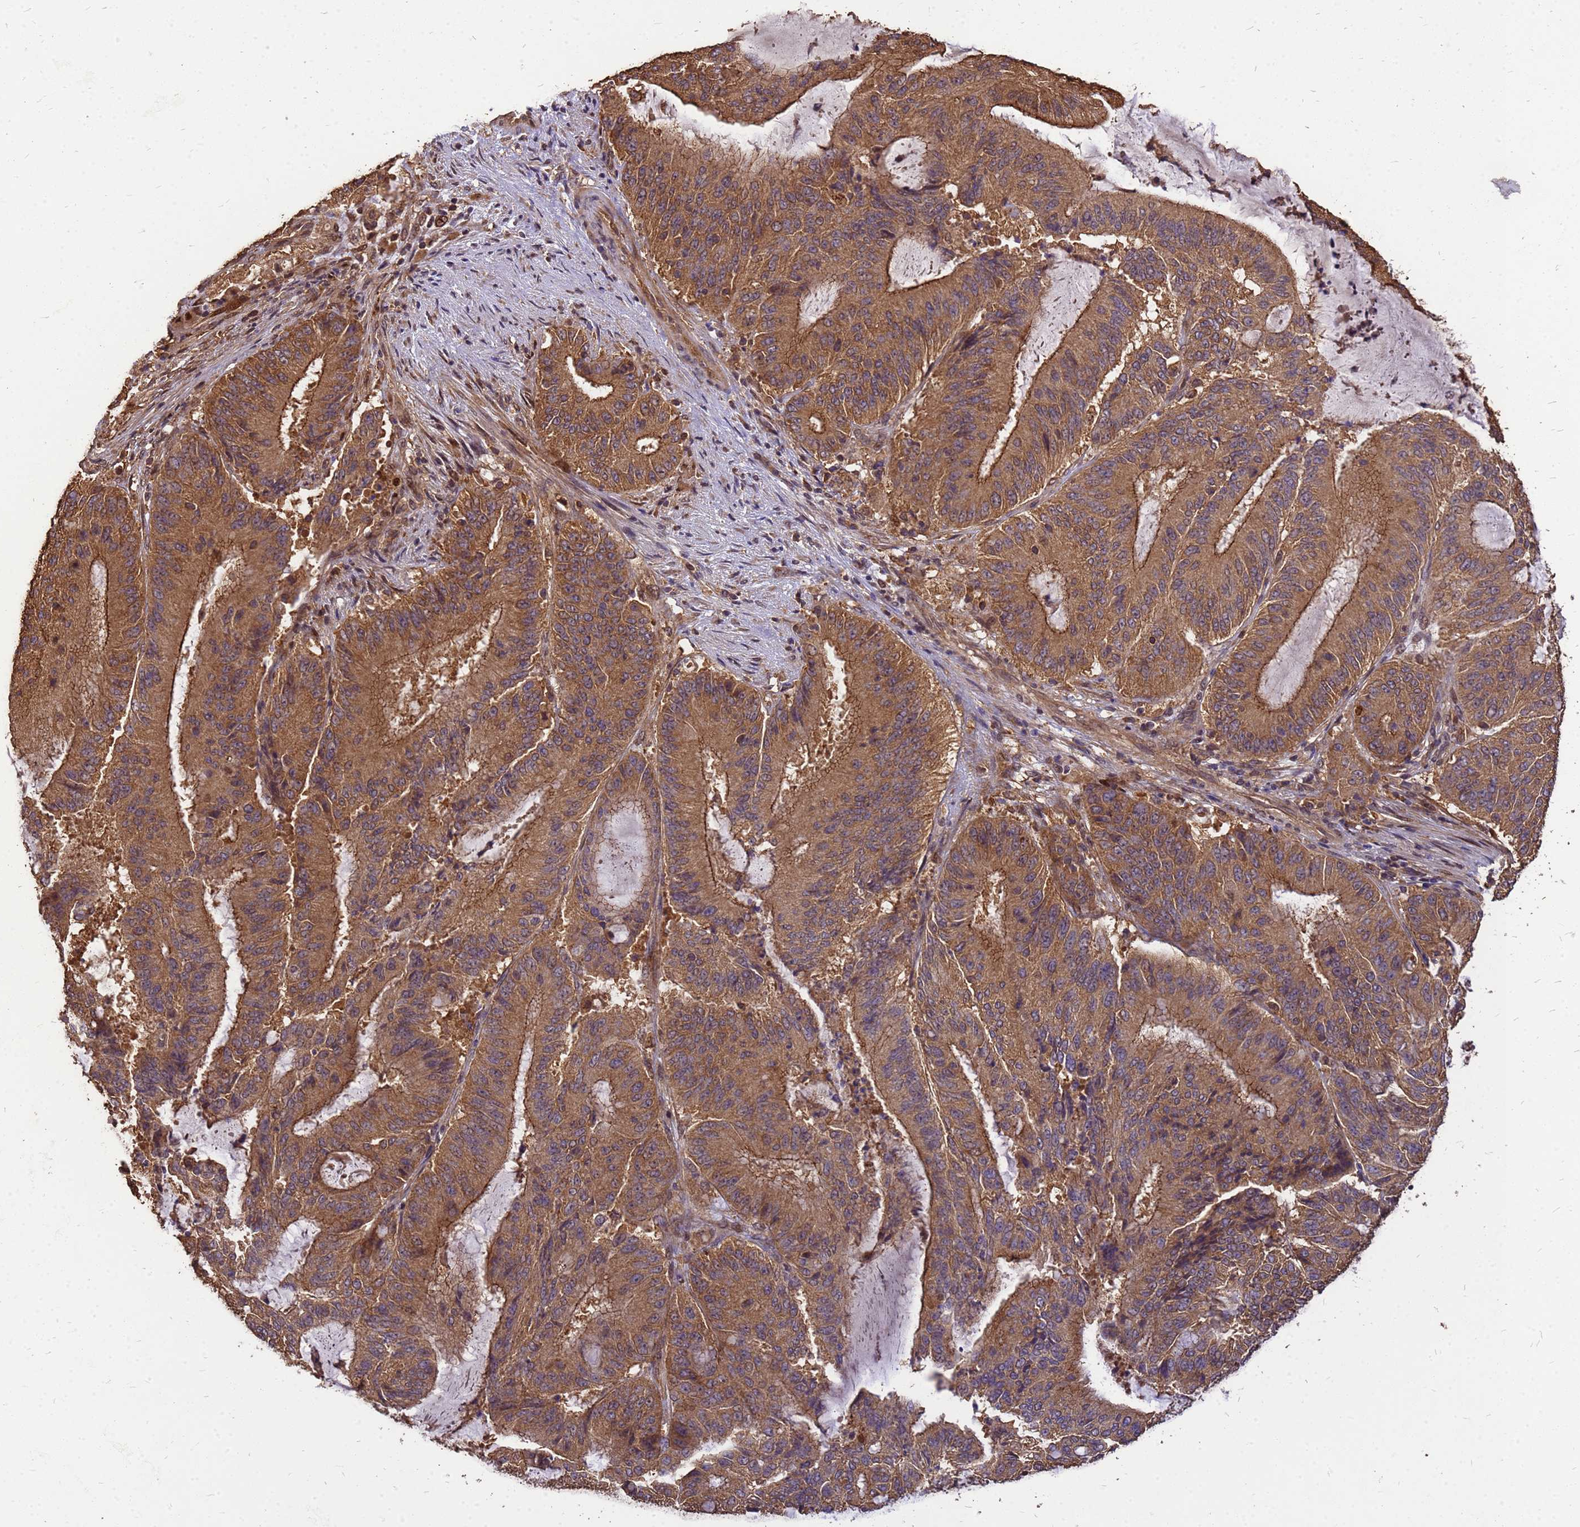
{"staining": {"intensity": "moderate", "quantity": ">75%", "location": "cytoplasmic/membranous"}, "tissue": "liver cancer", "cell_type": "Tumor cells", "image_type": "cancer", "snomed": [{"axis": "morphology", "description": "Normal tissue, NOS"}, {"axis": "morphology", "description": "Cholangiocarcinoma"}, {"axis": "topography", "description": "Liver"}, {"axis": "topography", "description": "Peripheral nerve tissue"}], "caption": "This is an image of immunohistochemistry (IHC) staining of liver cancer (cholangiocarcinoma), which shows moderate positivity in the cytoplasmic/membranous of tumor cells.", "gene": "ZNF618", "patient": {"sex": "female", "age": 73}}